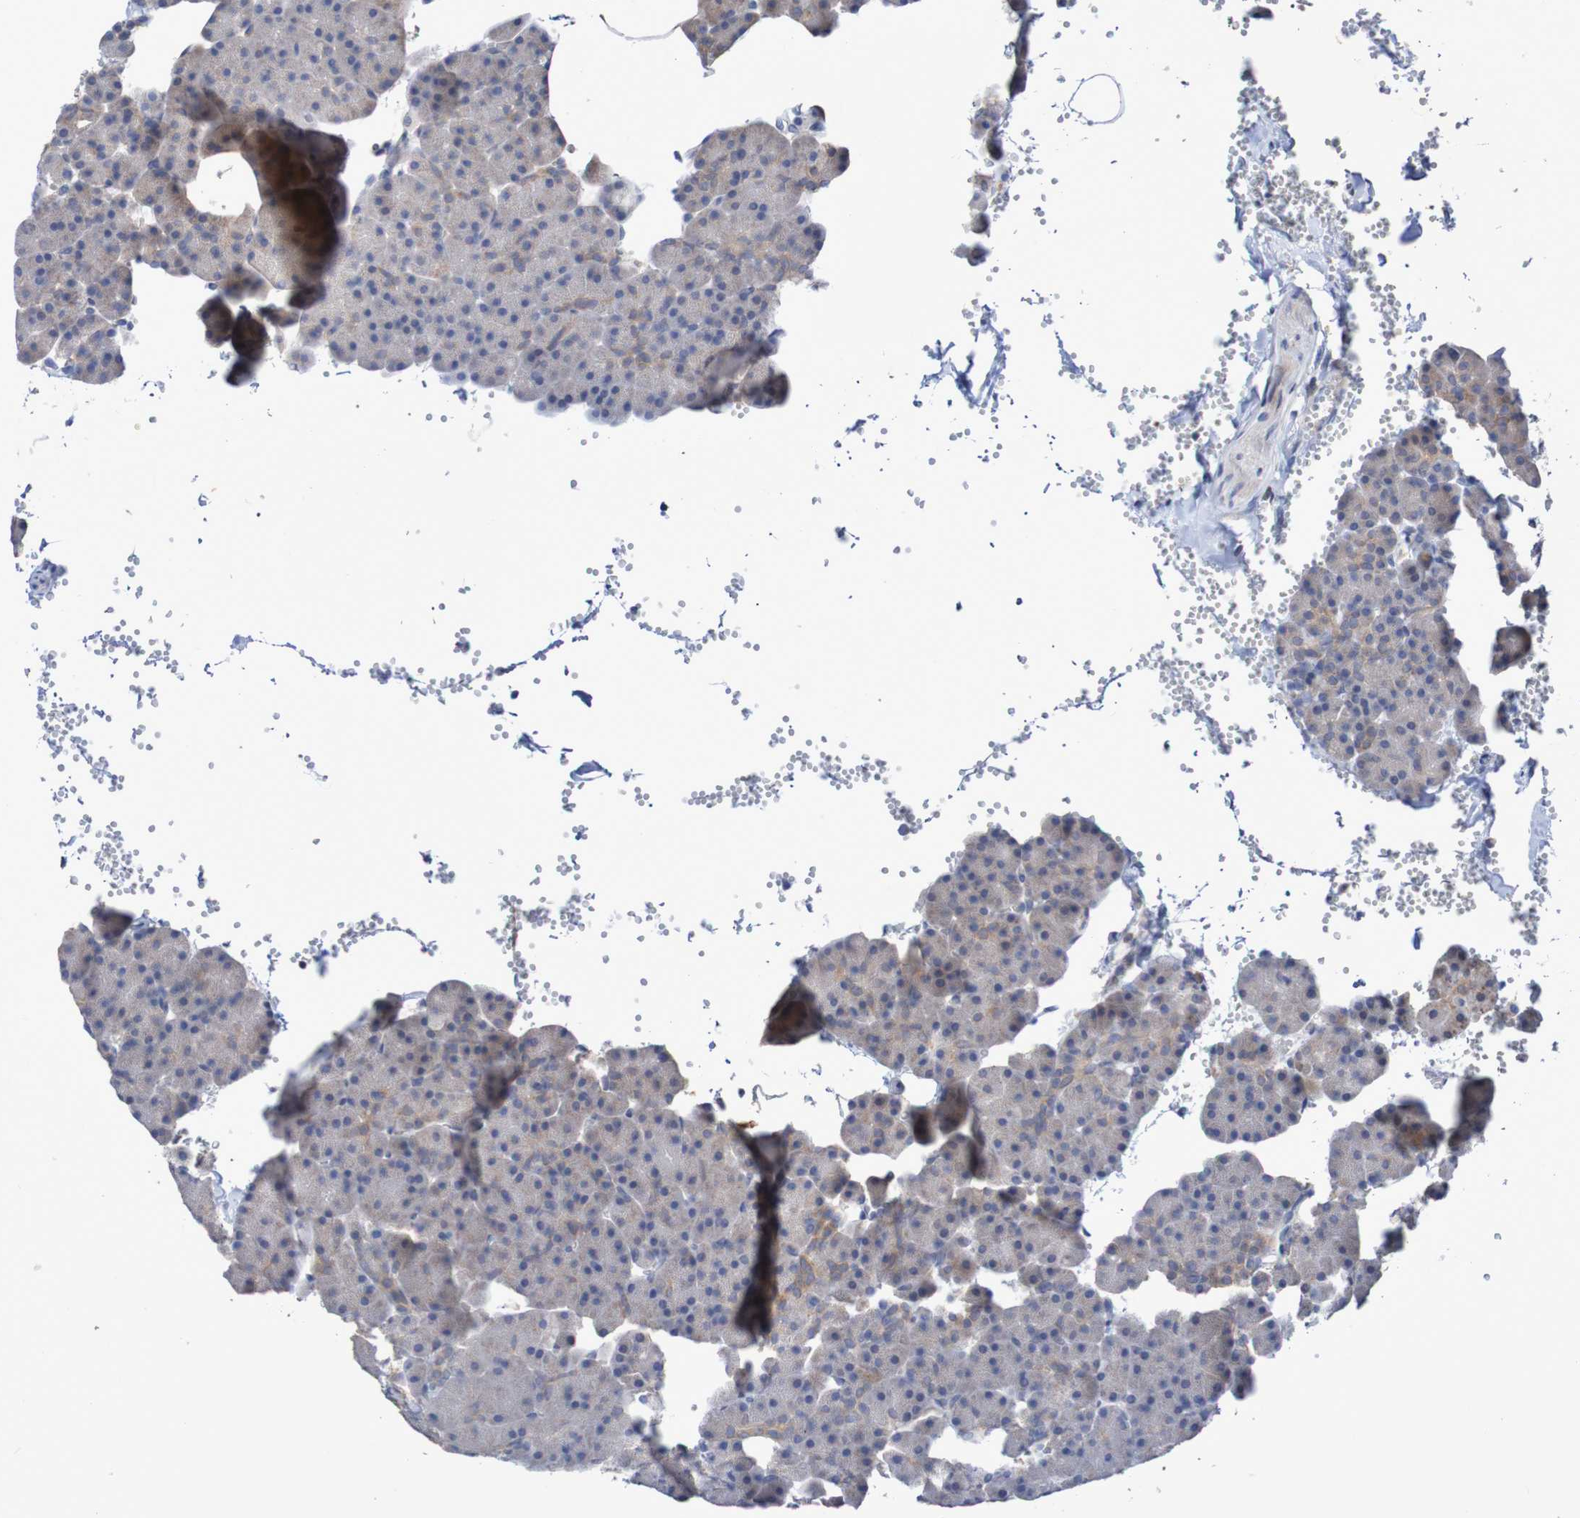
{"staining": {"intensity": "weak", "quantity": "<25%", "location": "cytoplasmic/membranous"}, "tissue": "pancreas", "cell_type": "Exocrine glandular cells", "image_type": "normal", "snomed": [{"axis": "morphology", "description": "Normal tissue, NOS"}, {"axis": "topography", "description": "Pancreas"}], "caption": "Immunohistochemistry (IHC) photomicrograph of unremarkable human pancreas stained for a protein (brown), which displays no positivity in exocrine glandular cells.", "gene": "C3orf18", "patient": {"sex": "female", "age": 35}}